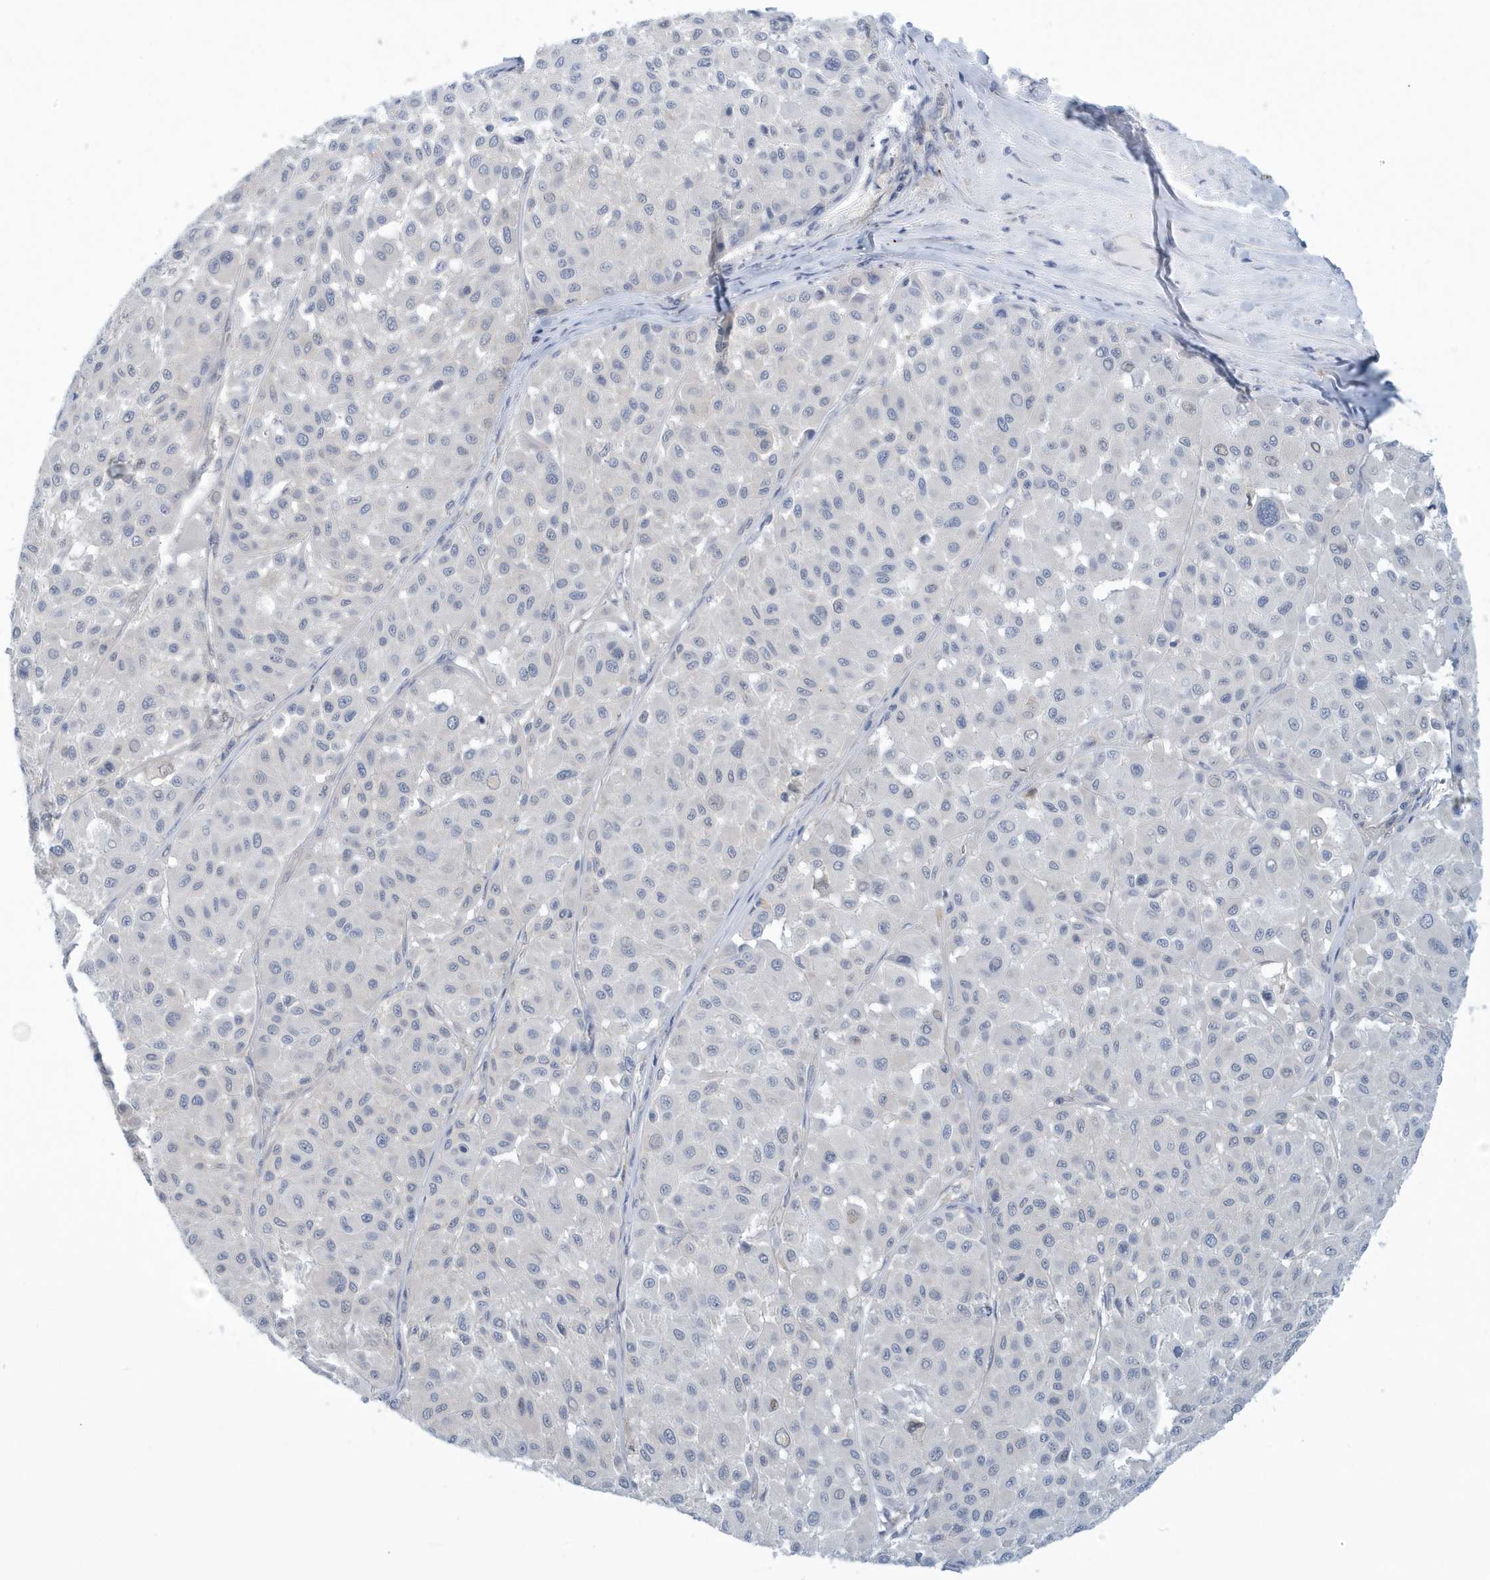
{"staining": {"intensity": "negative", "quantity": "none", "location": "none"}, "tissue": "melanoma", "cell_type": "Tumor cells", "image_type": "cancer", "snomed": [{"axis": "morphology", "description": "Malignant melanoma, Metastatic site"}, {"axis": "topography", "description": "Soft tissue"}], "caption": "This micrograph is of melanoma stained with IHC to label a protein in brown with the nuclei are counter-stained blue. There is no staining in tumor cells.", "gene": "VTA1", "patient": {"sex": "male", "age": 41}}